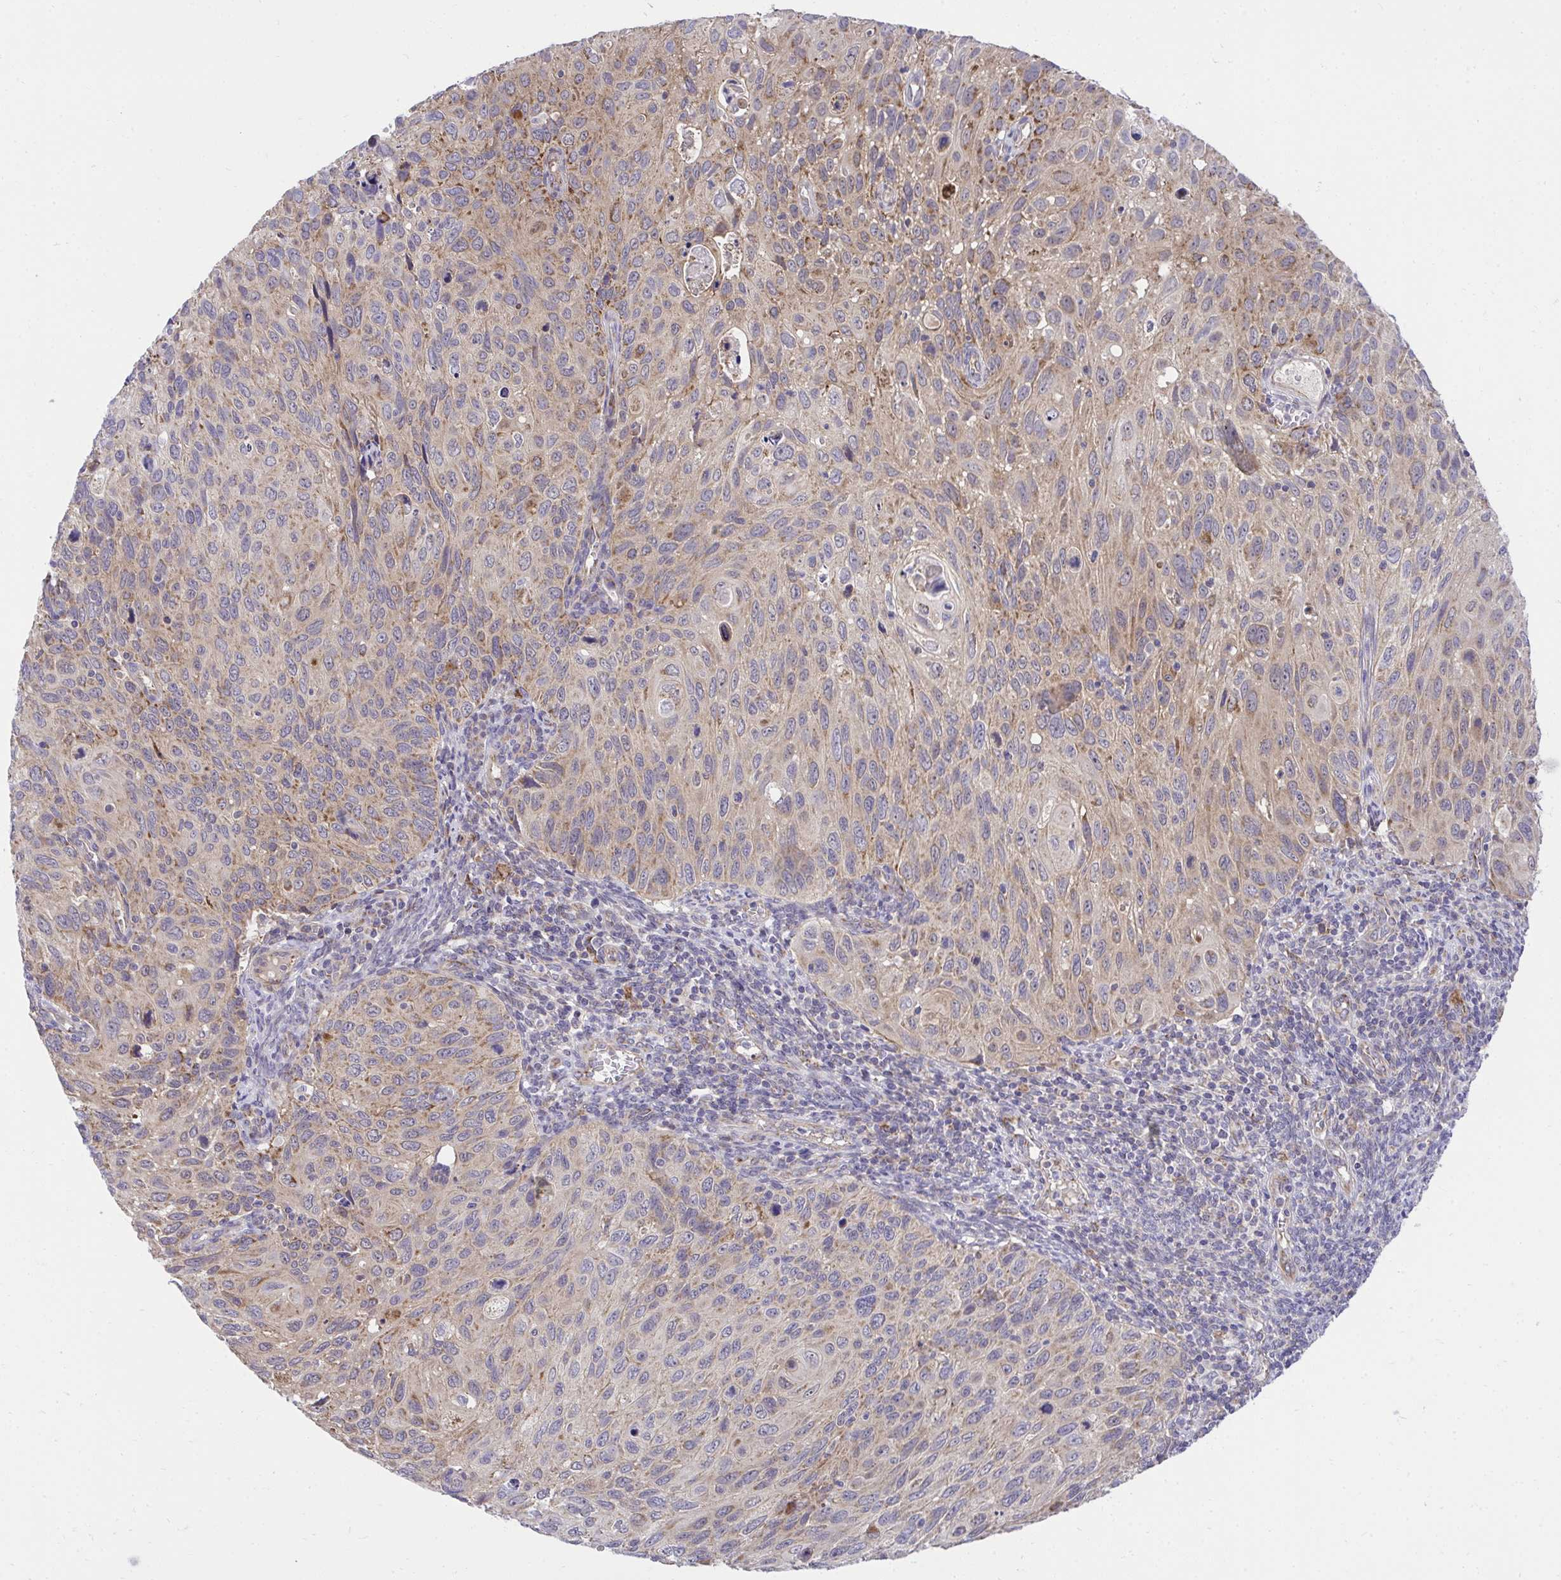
{"staining": {"intensity": "weak", "quantity": "25%-75%", "location": "cytoplasmic/membranous"}, "tissue": "cervical cancer", "cell_type": "Tumor cells", "image_type": "cancer", "snomed": [{"axis": "morphology", "description": "Squamous cell carcinoma, NOS"}, {"axis": "topography", "description": "Cervix"}], "caption": "IHC of squamous cell carcinoma (cervical) exhibits low levels of weak cytoplasmic/membranous expression in about 25%-75% of tumor cells. (IHC, brightfield microscopy, high magnification).", "gene": "XAF1", "patient": {"sex": "female", "age": 70}}